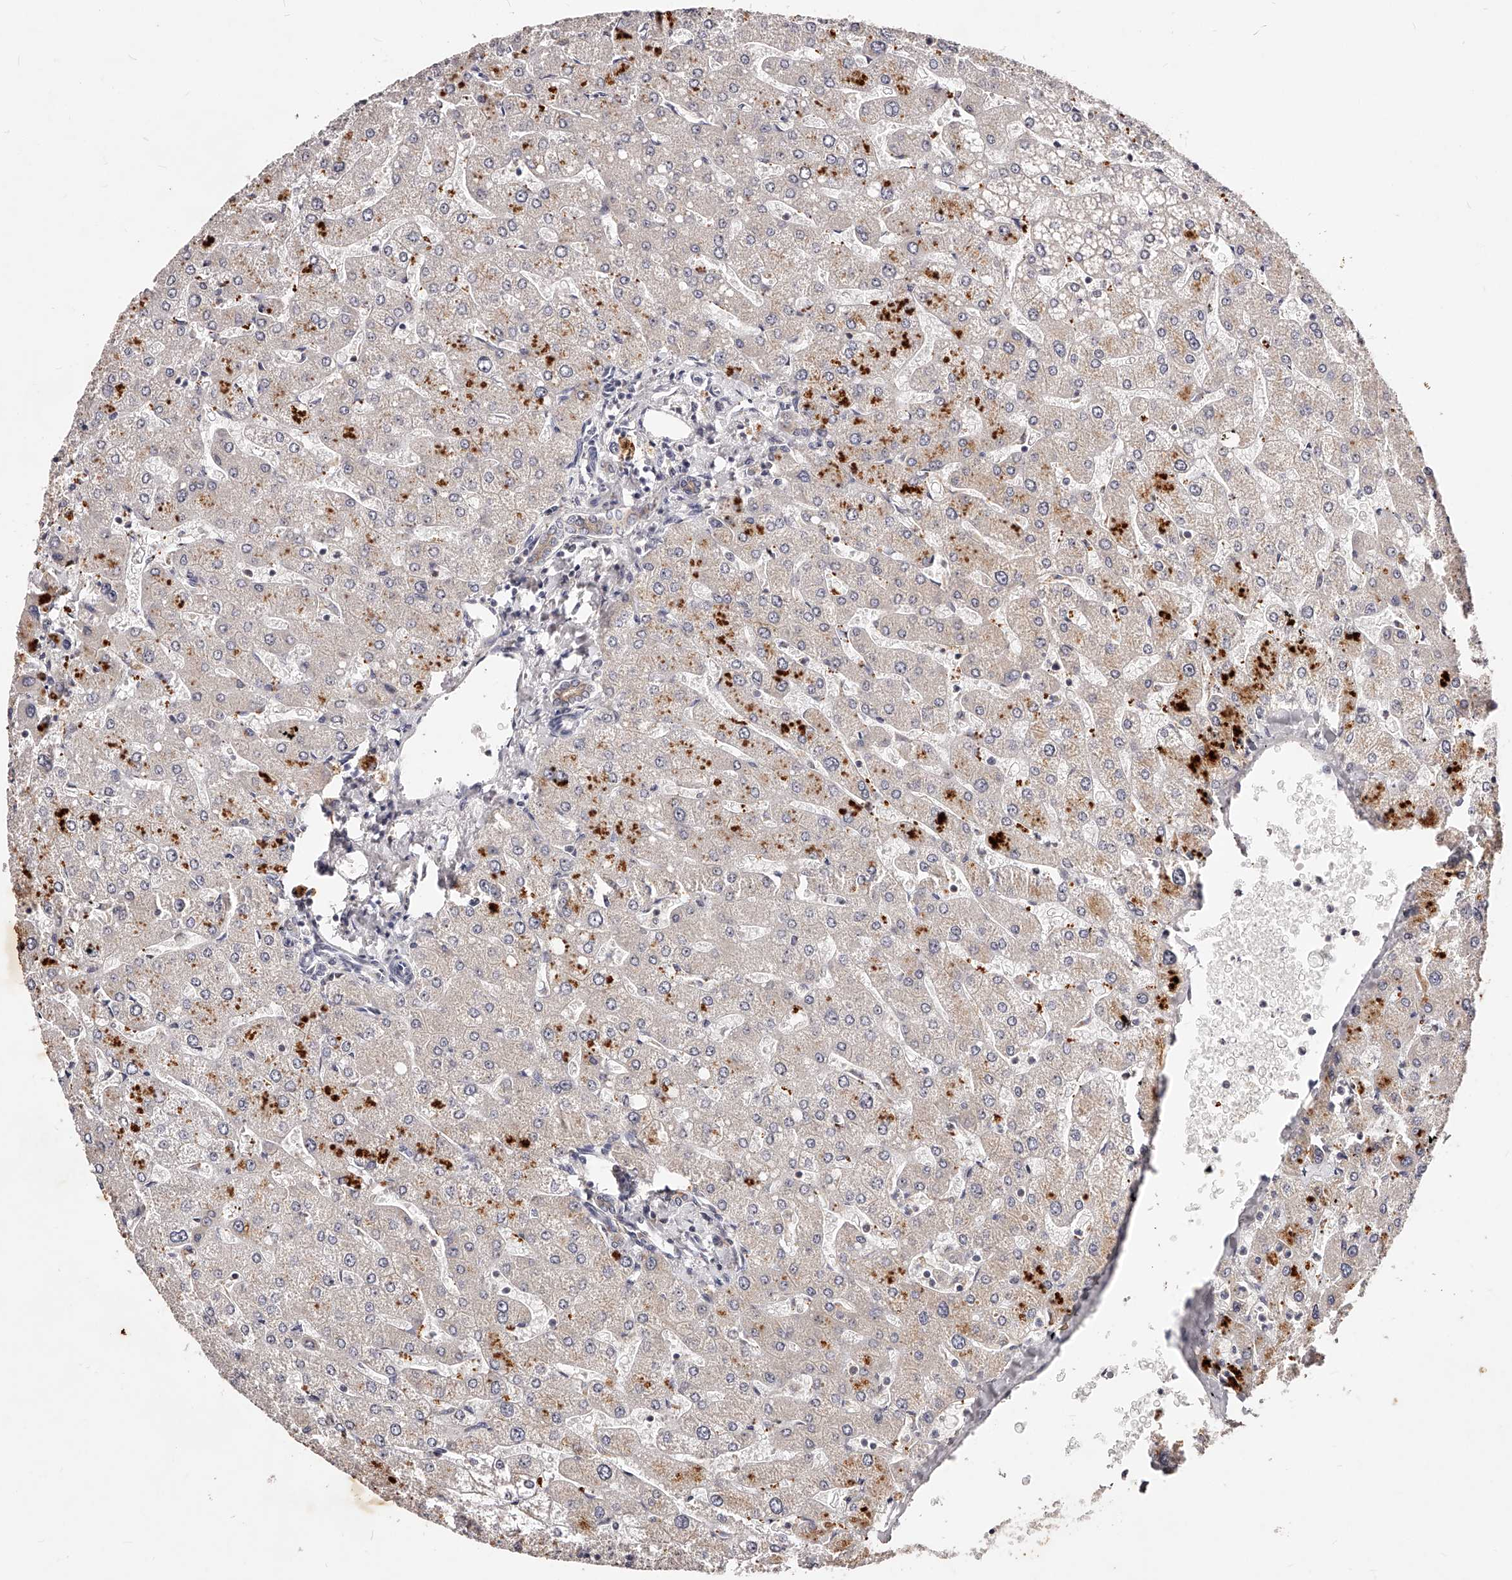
{"staining": {"intensity": "moderate", "quantity": "25%-75%", "location": "cytoplasmic/membranous"}, "tissue": "liver", "cell_type": "Cholangiocytes", "image_type": "normal", "snomed": [{"axis": "morphology", "description": "Normal tissue, NOS"}, {"axis": "topography", "description": "Liver"}], "caption": "The micrograph exhibits staining of normal liver, revealing moderate cytoplasmic/membranous protein staining (brown color) within cholangiocytes. (DAB IHC, brown staining for protein, blue staining for nuclei).", "gene": "PHACTR1", "patient": {"sex": "male", "age": 55}}